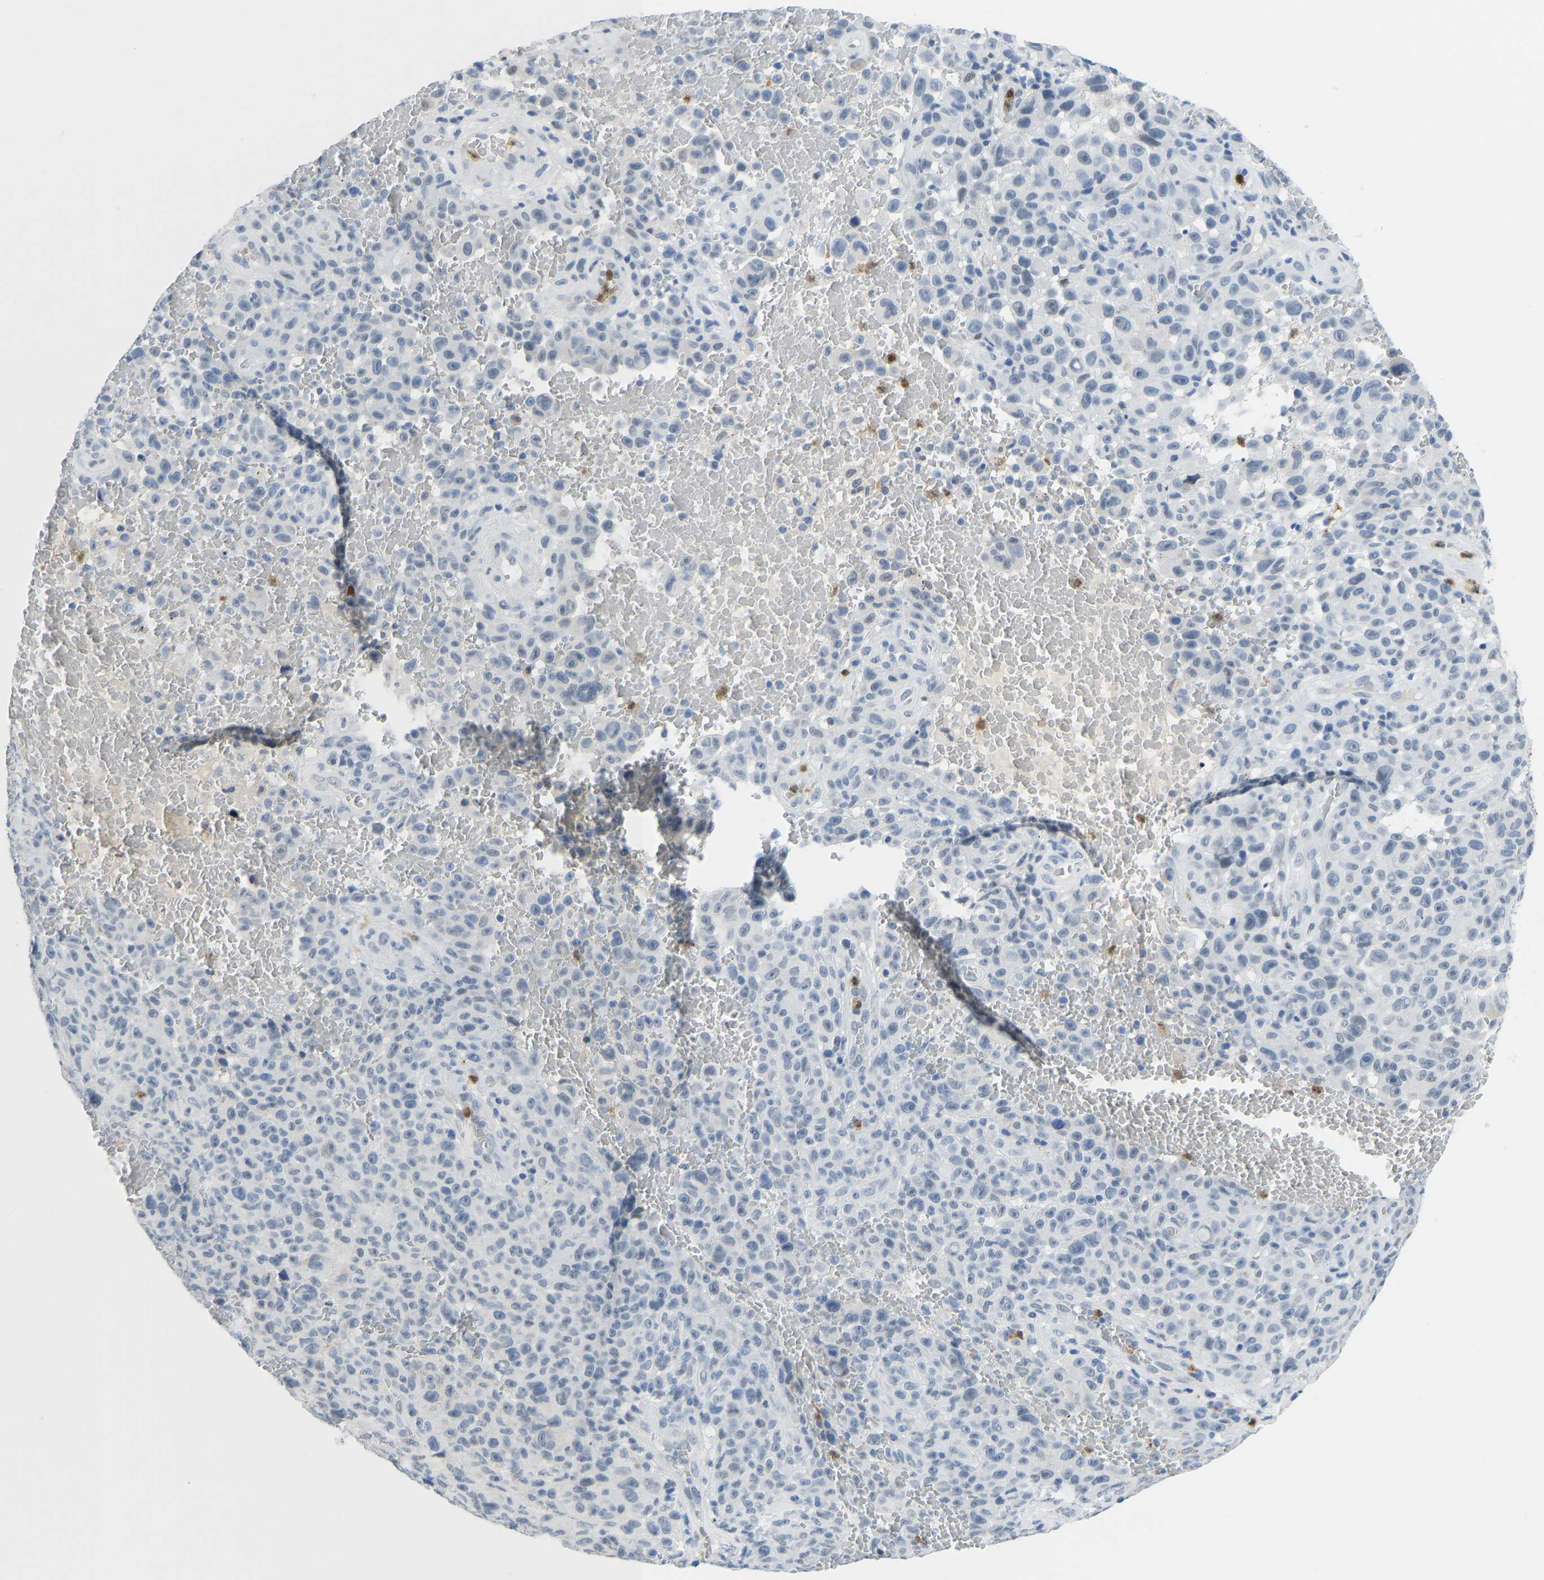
{"staining": {"intensity": "negative", "quantity": "none", "location": "none"}, "tissue": "melanoma", "cell_type": "Tumor cells", "image_type": "cancer", "snomed": [{"axis": "morphology", "description": "Malignant melanoma, NOS"}, {"axis": "topography", "description": "Skin"}], "caption": "Immunohistochemistry histopathology image of neoplastic tissue: melanoma stained with DAB (3,3'-diaminobenzidine) displays no significant protein positivity in tumor cells.", "gene": "TXNDC2", "patient": {"sex": "female", "age": 82}}